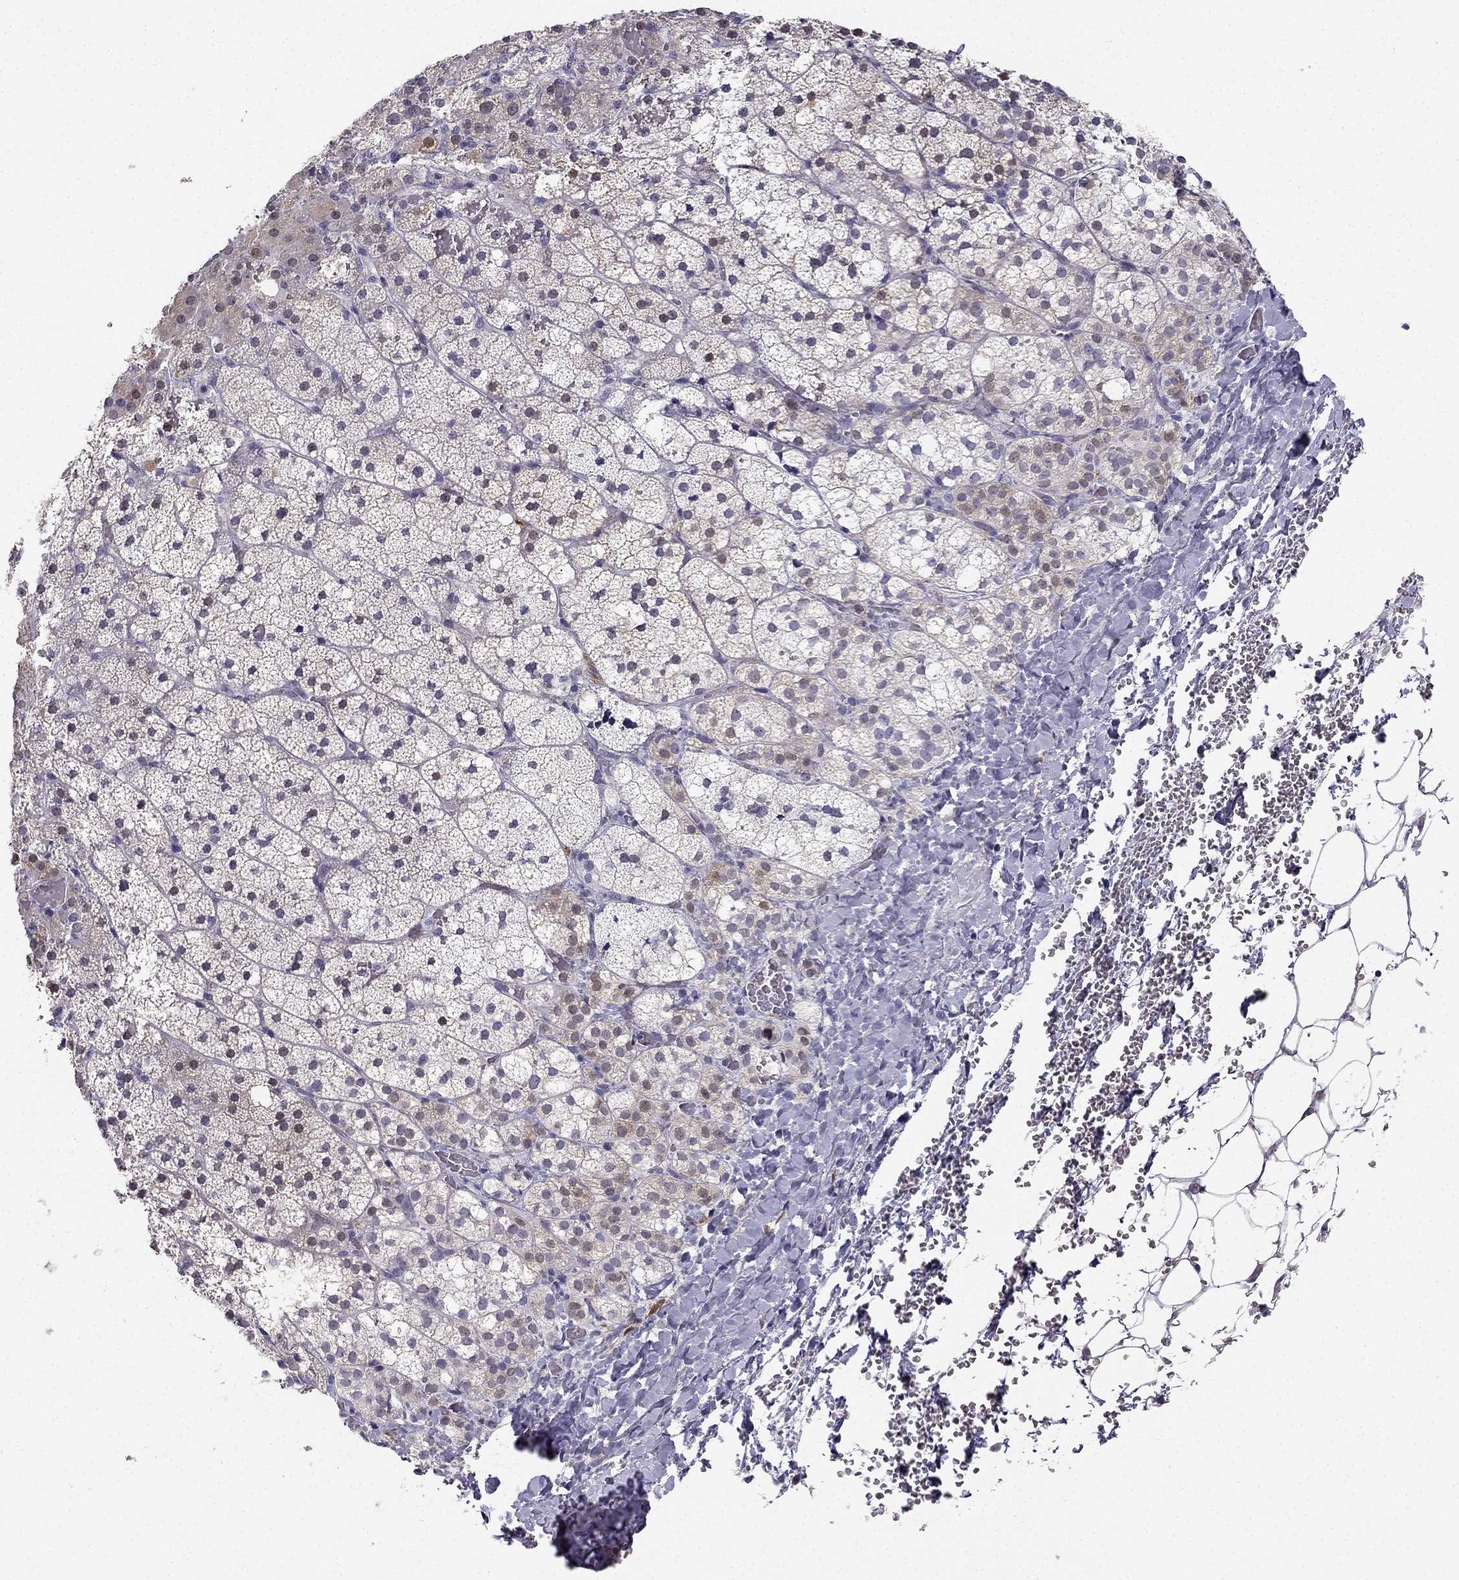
{"staining": {"intensity": "strong", "quantity": "<25%", "location": "cytoplasmic/membranous,nuclear"}, "tissue": "adrenal gland", "cell_type": "Glandular cells", "image_type": "normal", "snomed": [{"axis": "morphology", "description": "Normal tissue, NOS"}, {"axis": "topography", "description": "Adrenal gland"}], "caption": "DAB (3,3'-diaminobenzidine) immunohistochemical staining of unremarkable human adrenal gland shows strong cytoplasmic/membranous,nuclear protein positivity in about <25% of glandular cells.", "gene": "CALB2", "patient": {"sex": "male", "age": 53}}